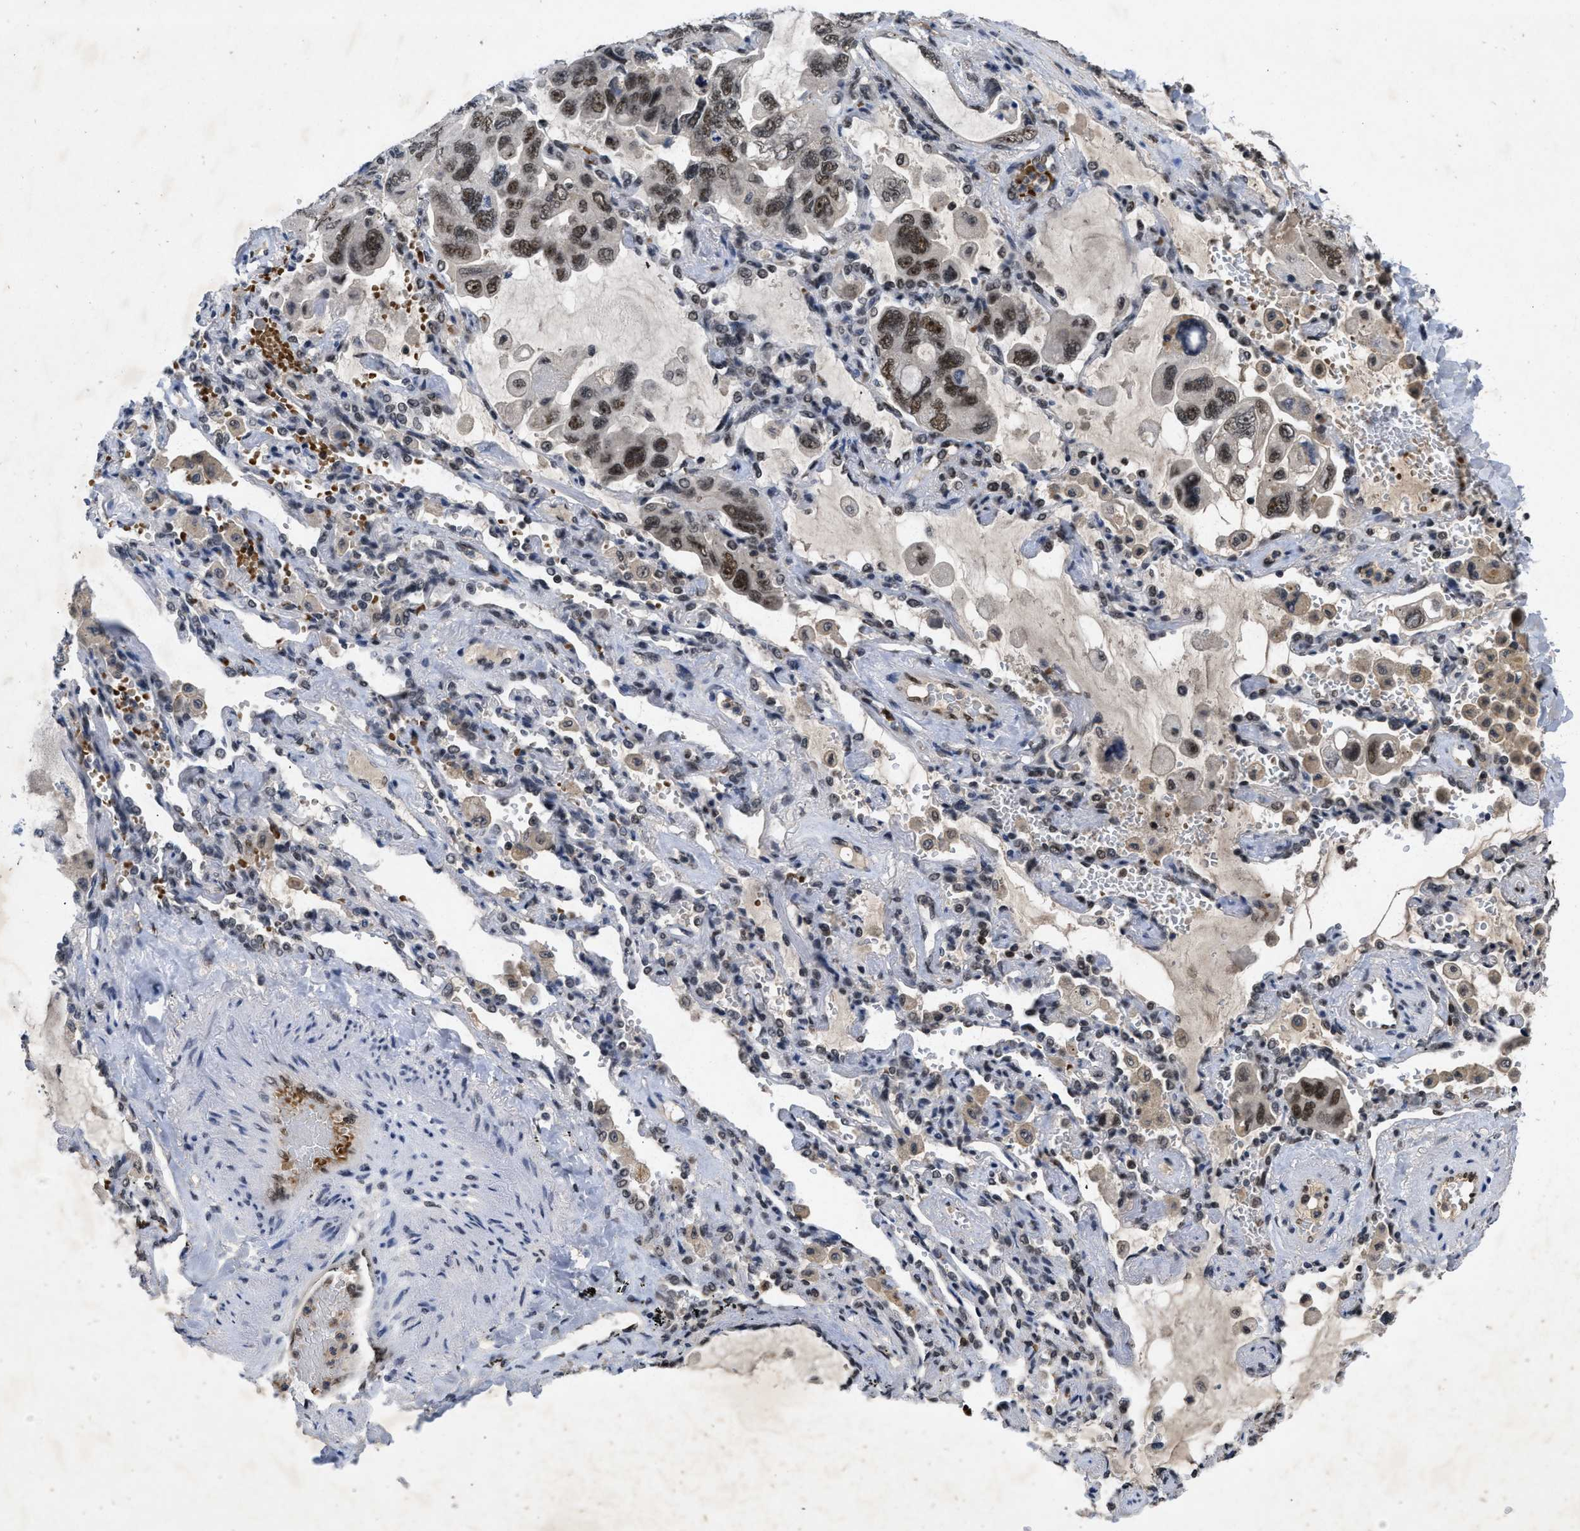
{"staining": {"intensity": "moderate", "quantity": ">75%", "location": "nuclear"}, "tissue": "lung cancer", "cell_type": "Tumor cells", "image_type": "cancer", "snomed": [{"axis": "morphology", "description": "Squamous cell carcinoma, NOS"}, {"axis": "topography", "description": "Lung"}], "caption": "Immunohistochemical staining of lung cancer shows medium levels of moderate nuclear expression in approximately >75% of tumor cells.", "gene": "ZNF346", "patient": {"sex": "female", "age": 73}}